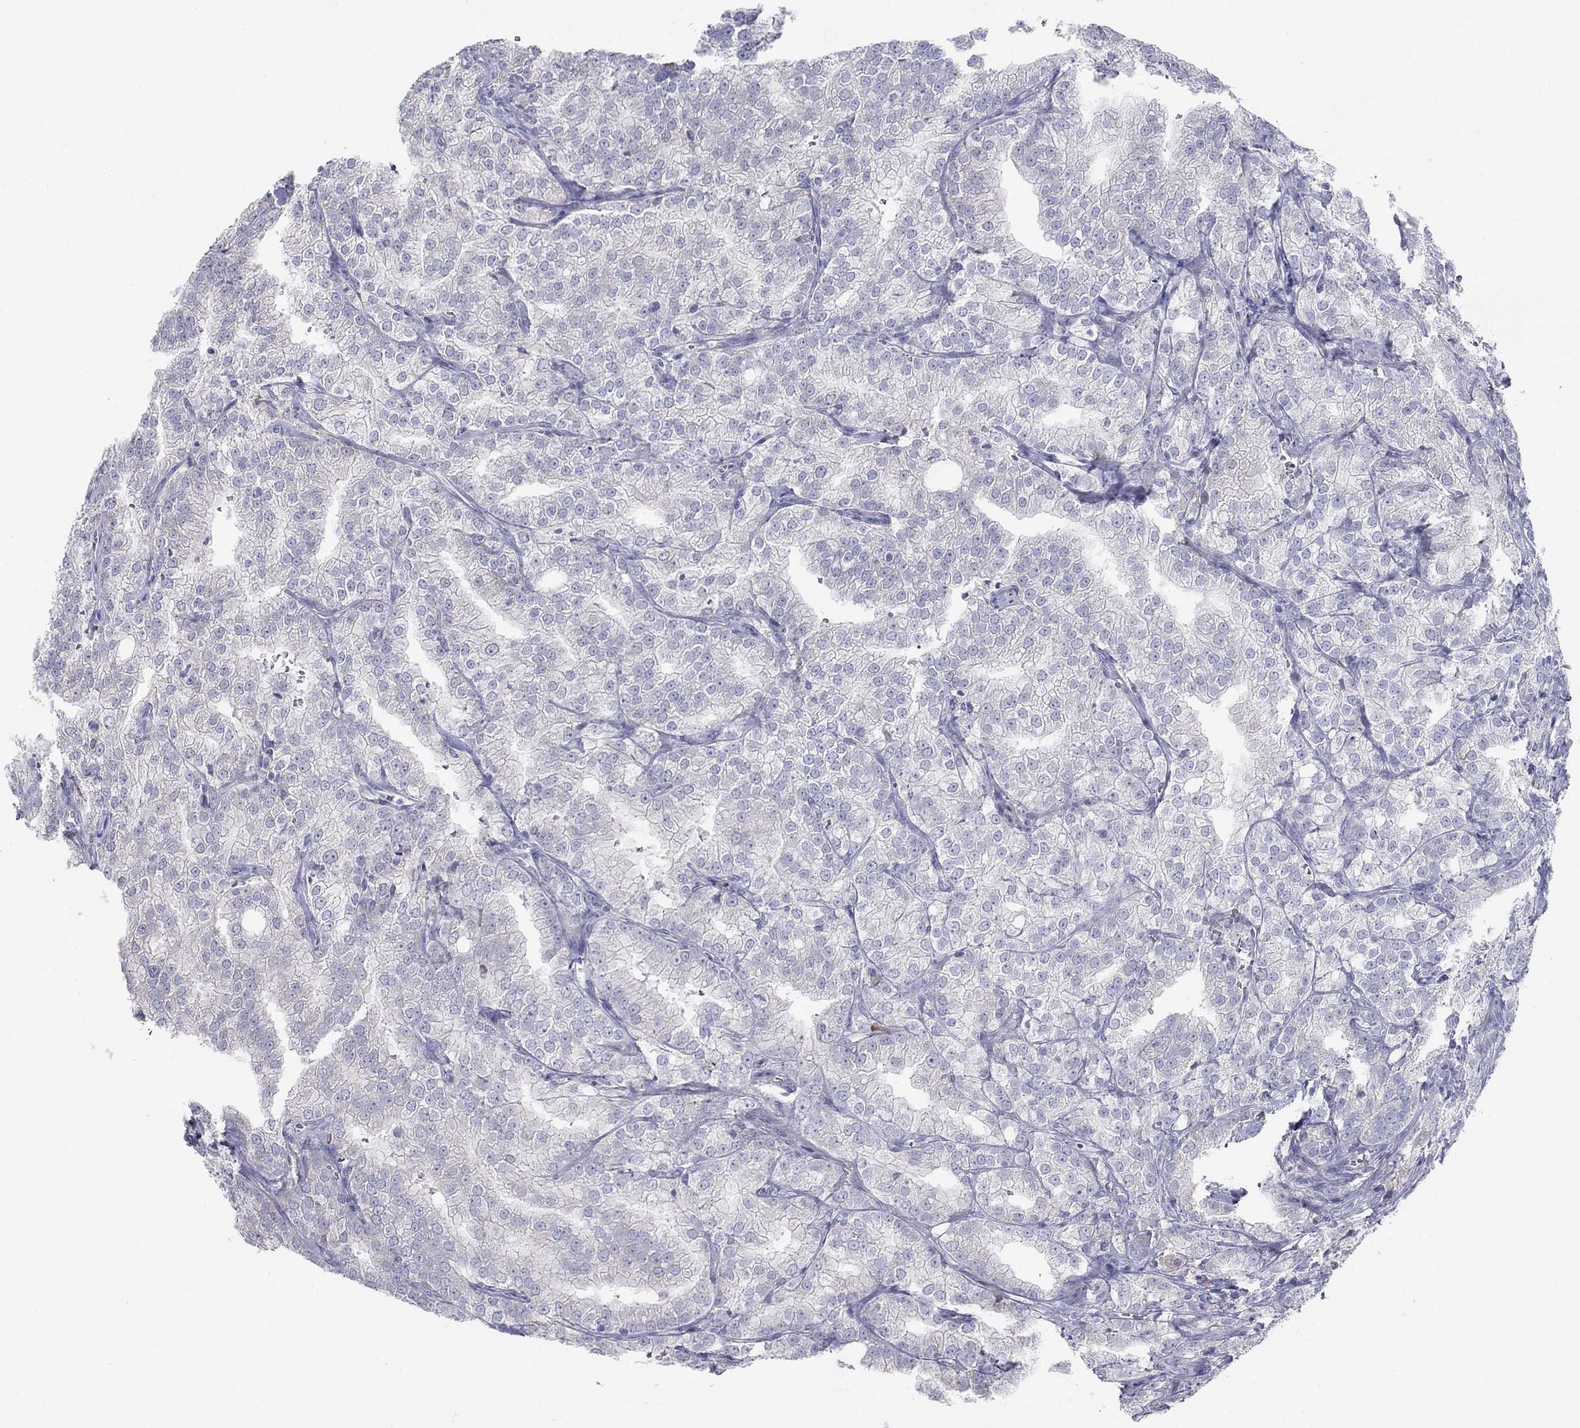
{"staining": {"intensity": "negative", "quantity": "none", "location": "none"}, "tissue": "prostate cancer", "cell_type": "Tumor cells", "image_type": "cancer", "snomed": [{"axis": "morphology", "description": "Adenocarcinoma, NOS"}, {"axis": "topography", "description": "Prostate"}], "caption": "Immunohistochemistry micrograph of neoplastic tissue: human prostate adenocarcinoma stained with DAB (3,3'-diaminobenzidine) exhibits no significant protein staining in tumor cells.", "gene": "GRK7", "patient": {"sex": "male", "age": 70}}